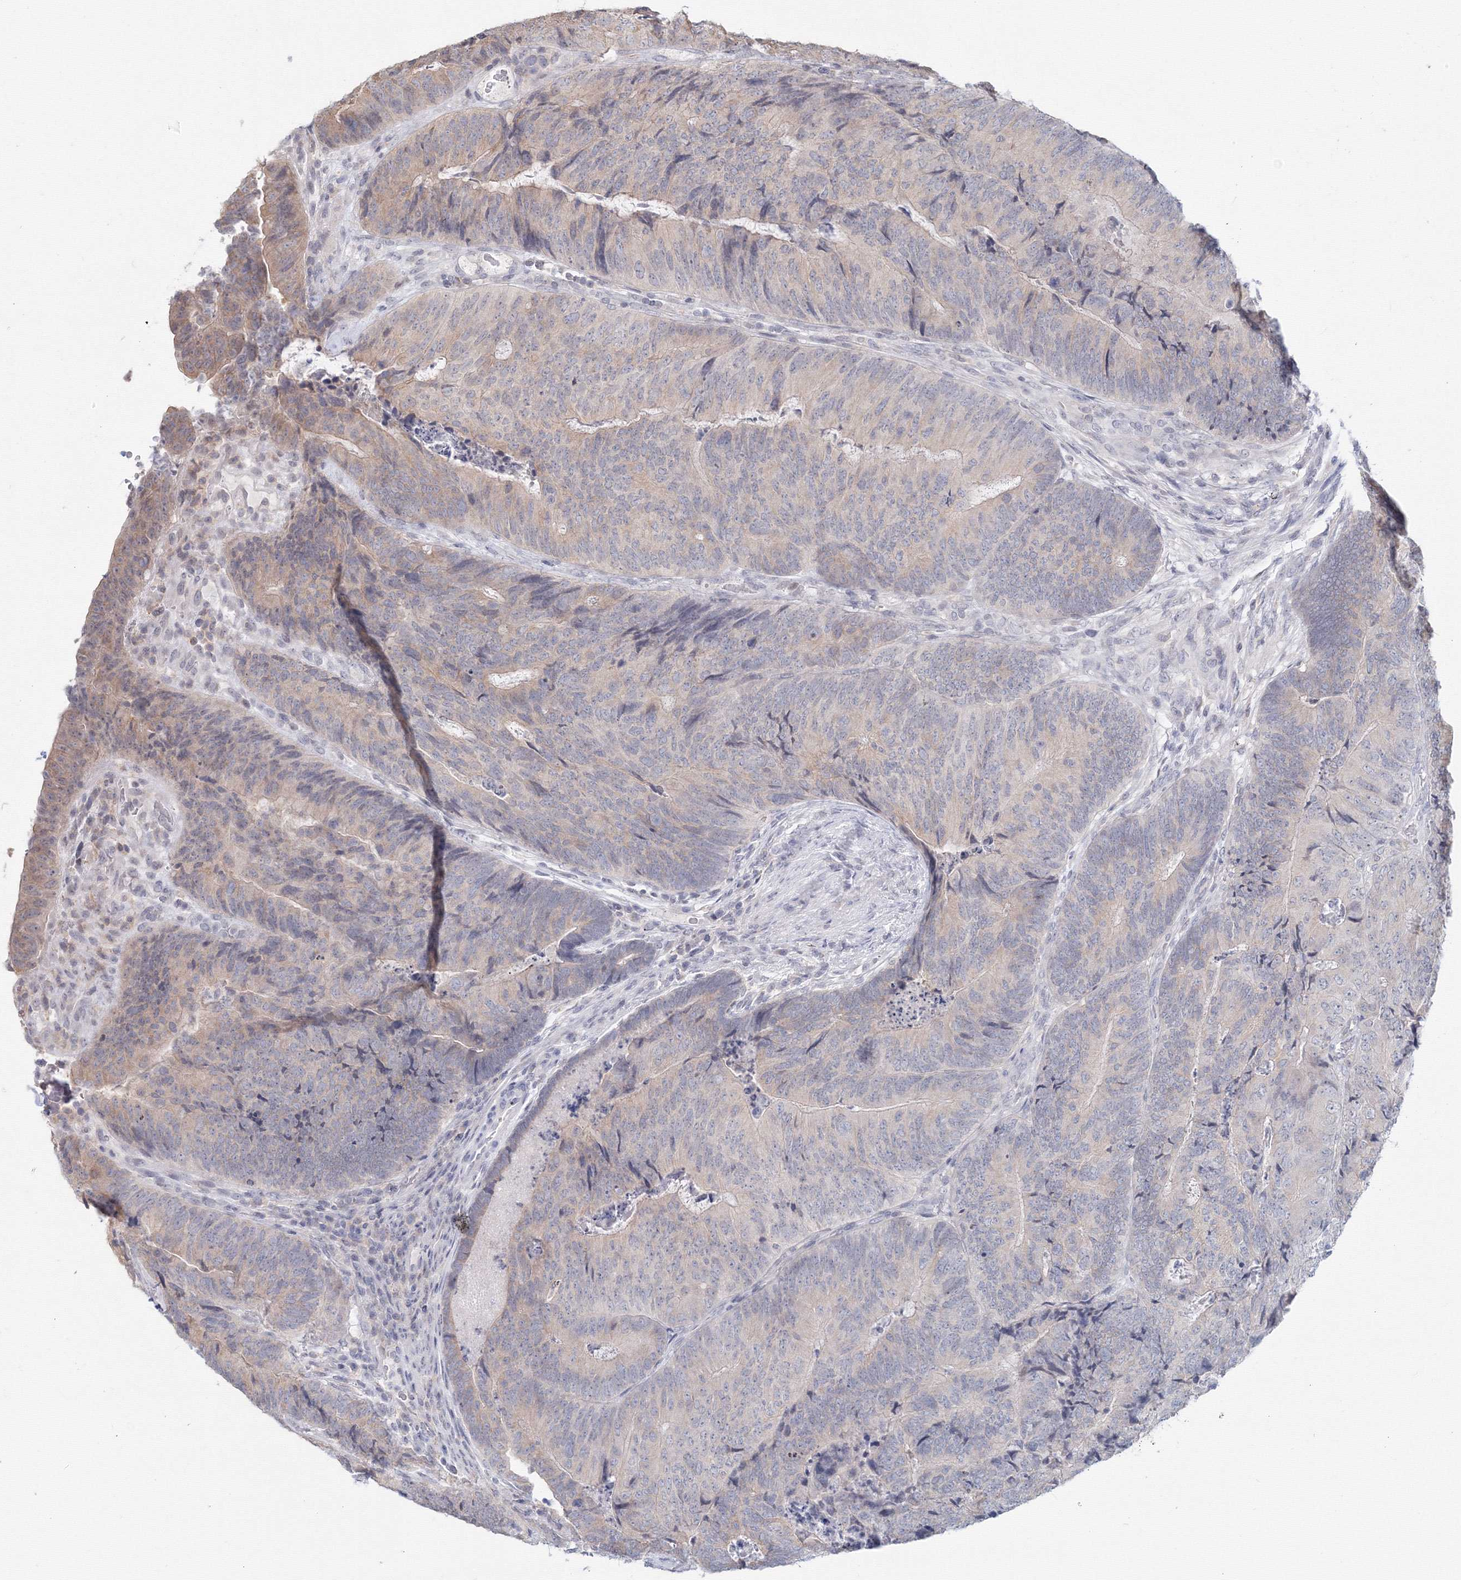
{"staining": {"intensity": "weak", "quantity": "<25%", "location": "cytoplasmic/membranous"}, "tissue": "colorectal cancer", "cell_type": "Tumor cells", "image_type": "cancer", "snomed": [{"axis": "morphology", "description": "Adenocarcinoma, NOS"}, {"axis": "topography", "description": "Colon"}], "caption": "The micrograph exhibits no significant expression in tumor cells of colorectal cancer.", "gene": "SLC7A7", "patient": {"sex": "female", "age": 67}}